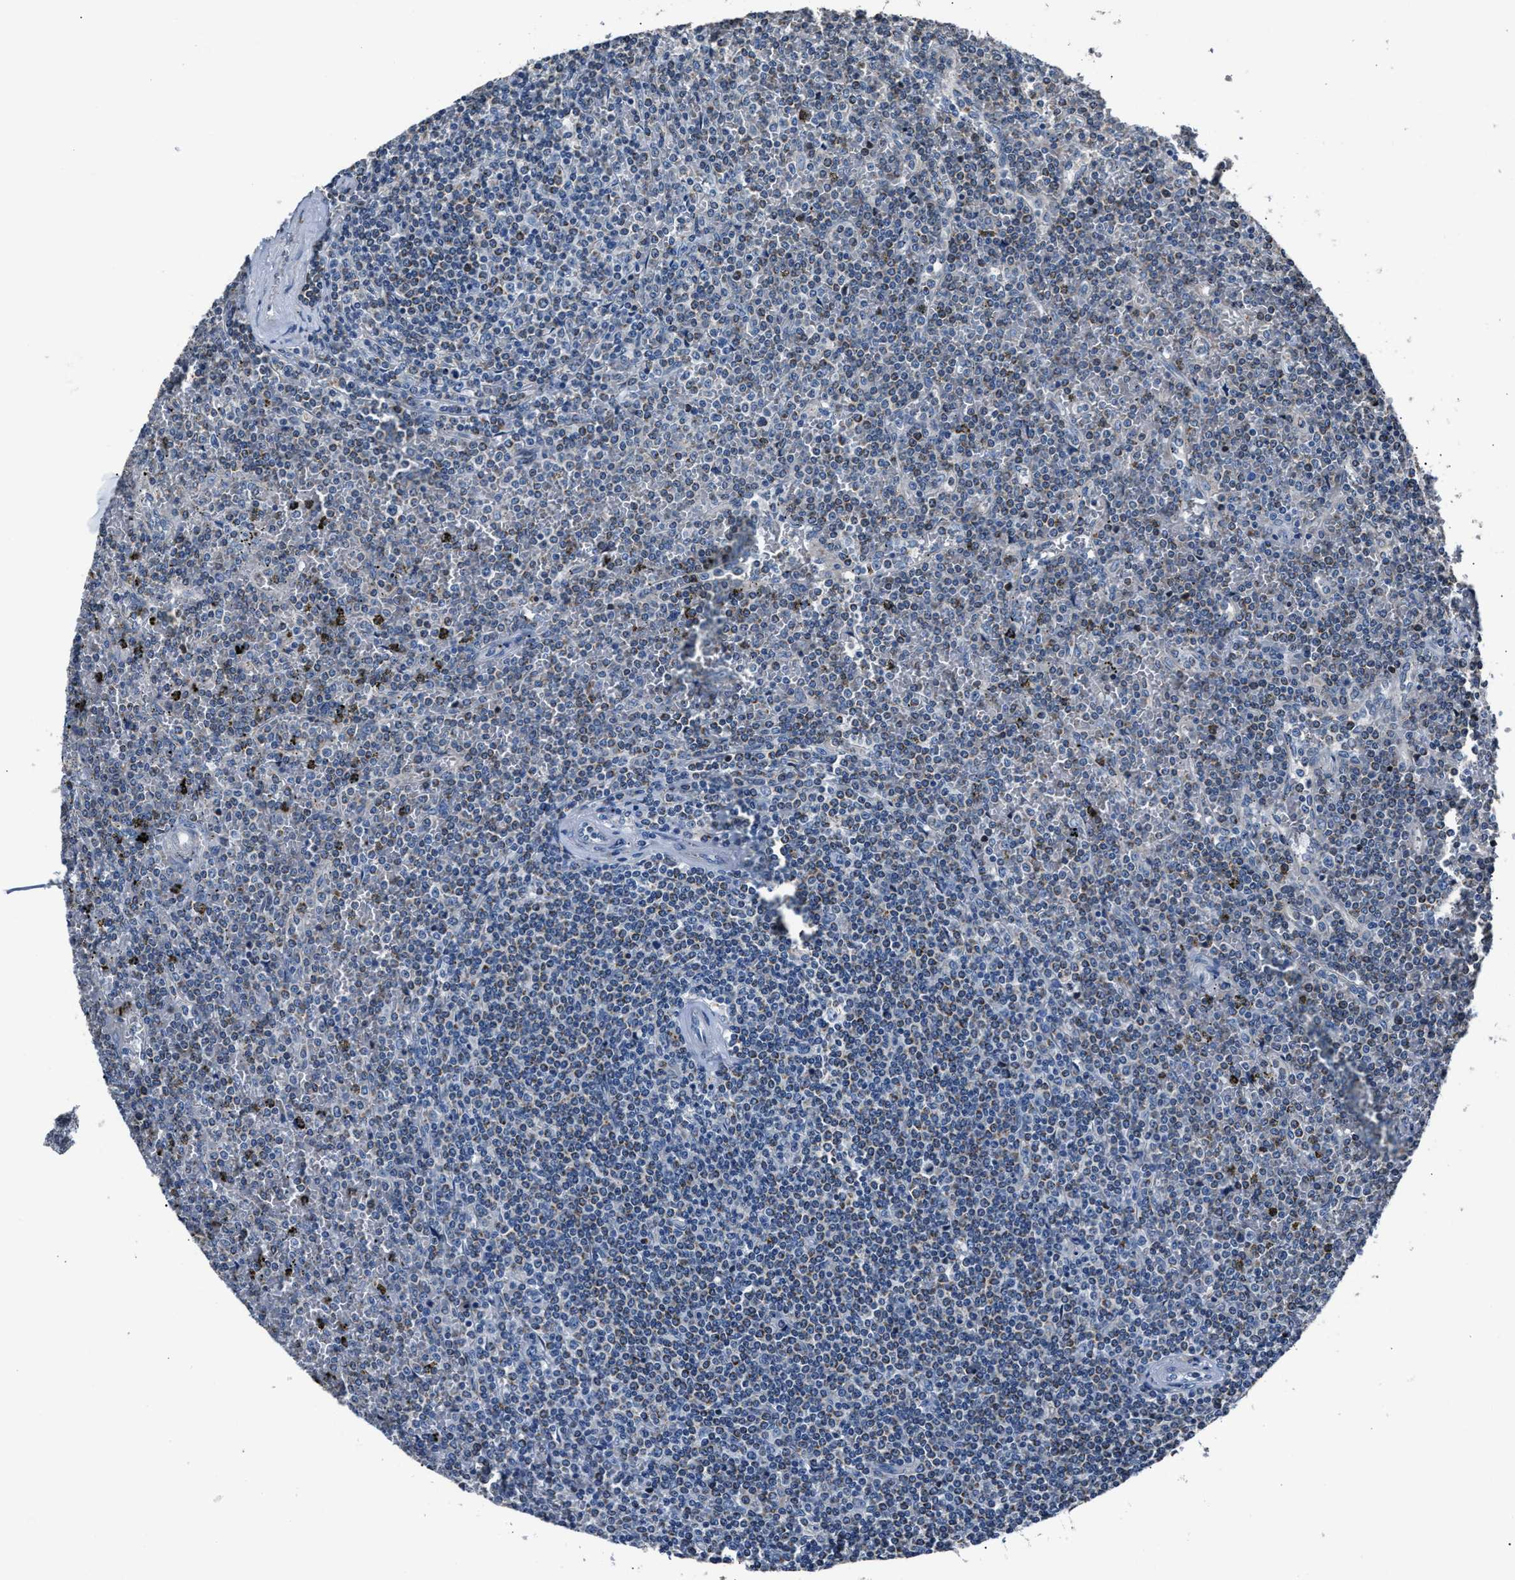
{"staining": {"intensity": "negative", "quantity": "none", "location": "none"}, "tissue": "lymphoma", "cell_type": "Tumor cells", "image_type": "cancer", "snomed": [{"axis": "morphology", "description": "Malignant lymphoma, non-Hodgkin's type, Low grade"}, {"axis": "topography", "description": "Spleen"}], "caption": "This is an immunohistochemistry image of human lymphoma. There is no positivity in tumor cells.", "gene": "DNAJC24", "patient": {"sex": "female", "age": 19}}